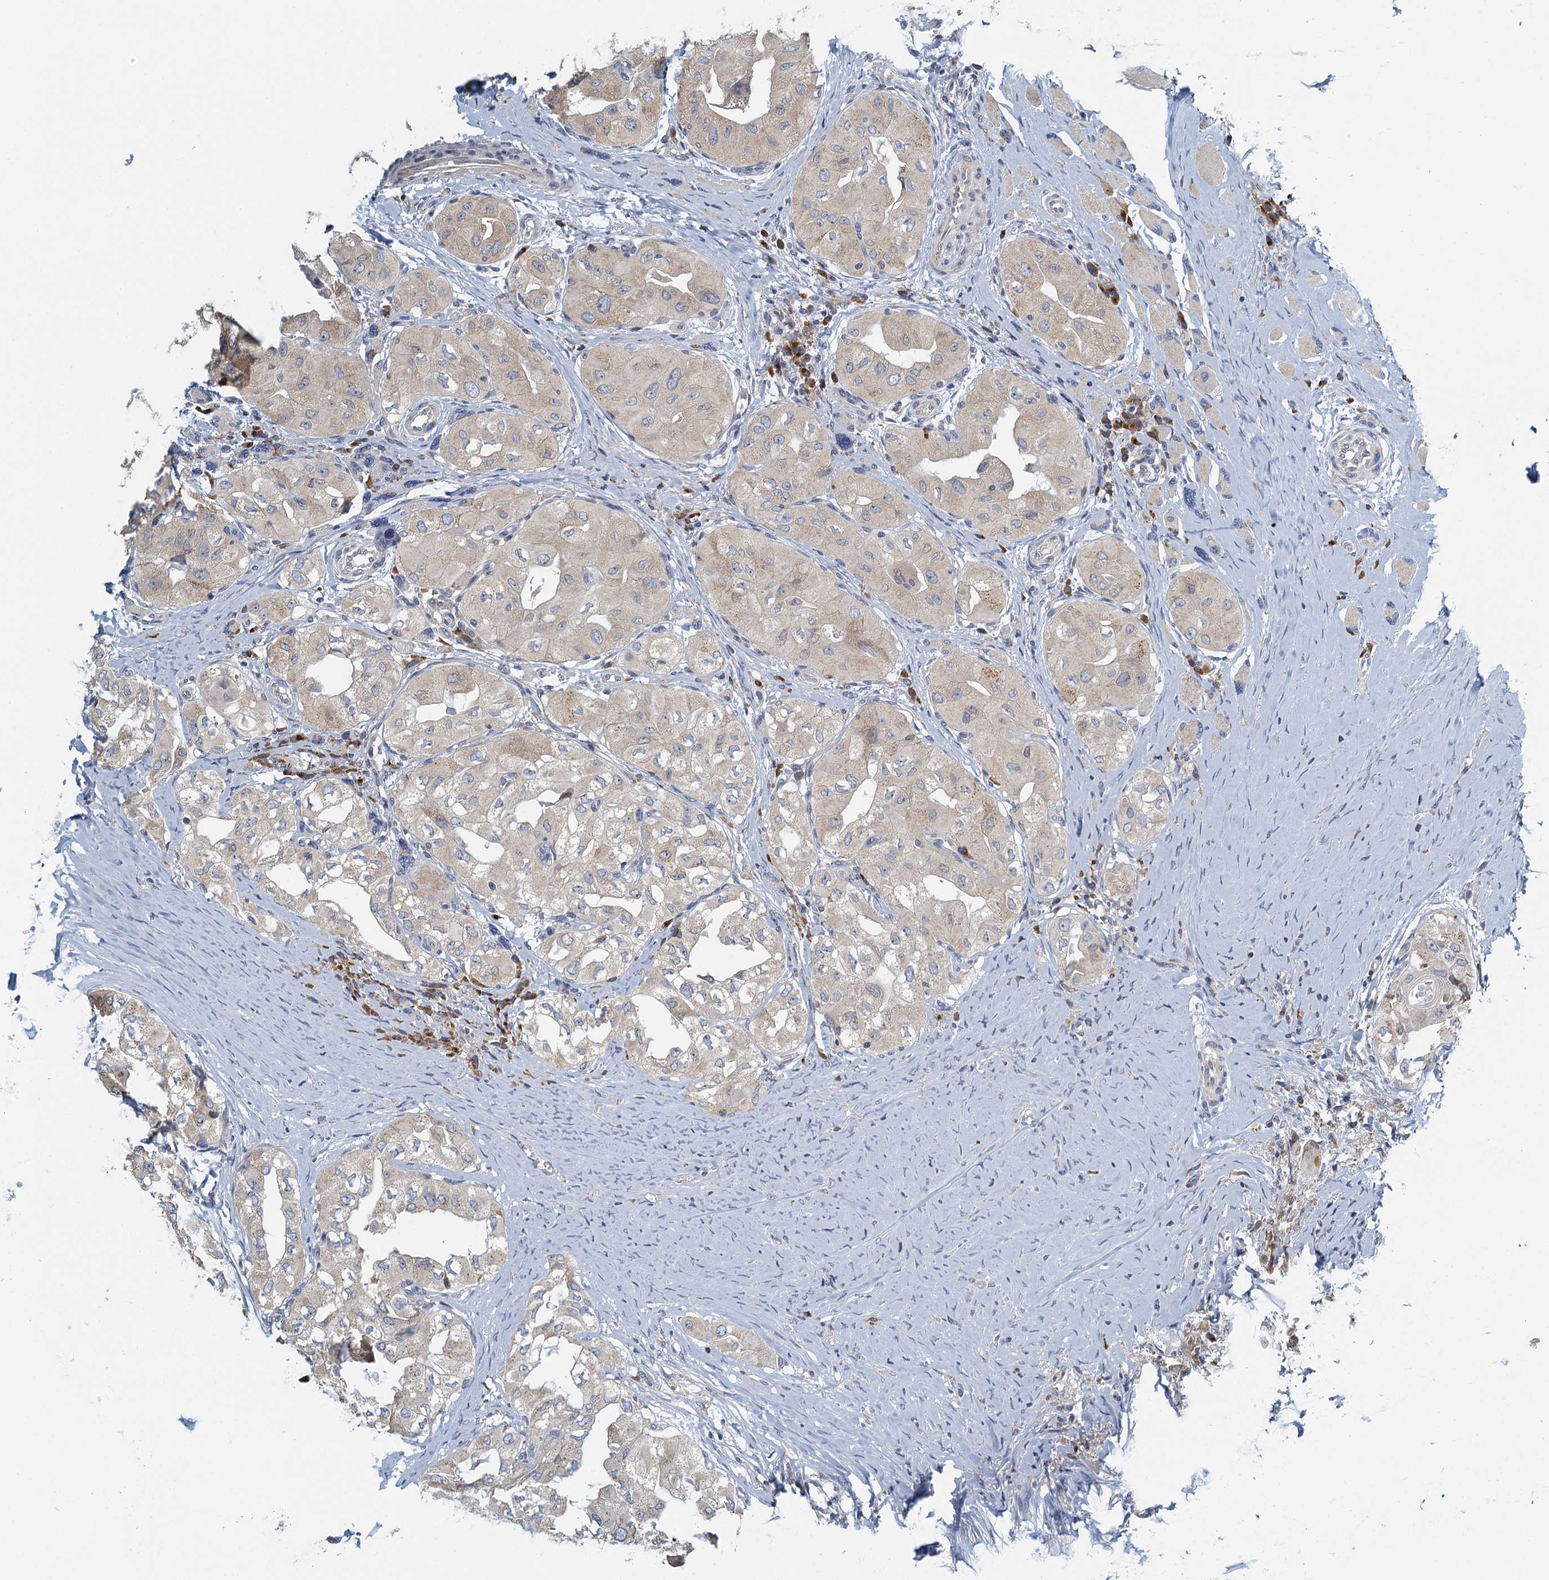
{"staining": {"intensity": "weak", "quantity": "<25%", "location": "cytoplasmic/membranous"}, "tissue": "thyroid cancer", "cell_type": "Tumor cells", "image_type": "cancer", "snomed": [{"axis": "morphology", "description": "Papillary adenocarcinoma, NOS"}, {"axis": "topography", "description": "Thyroid gland"}], "caption": "A histopathology image of thyroid papillary adenocarcinoma stained for a protein demonstrates no brown staining in tumor cells.", "gene": "ALG2", "patient": {"sex": "female", "age": 59}}